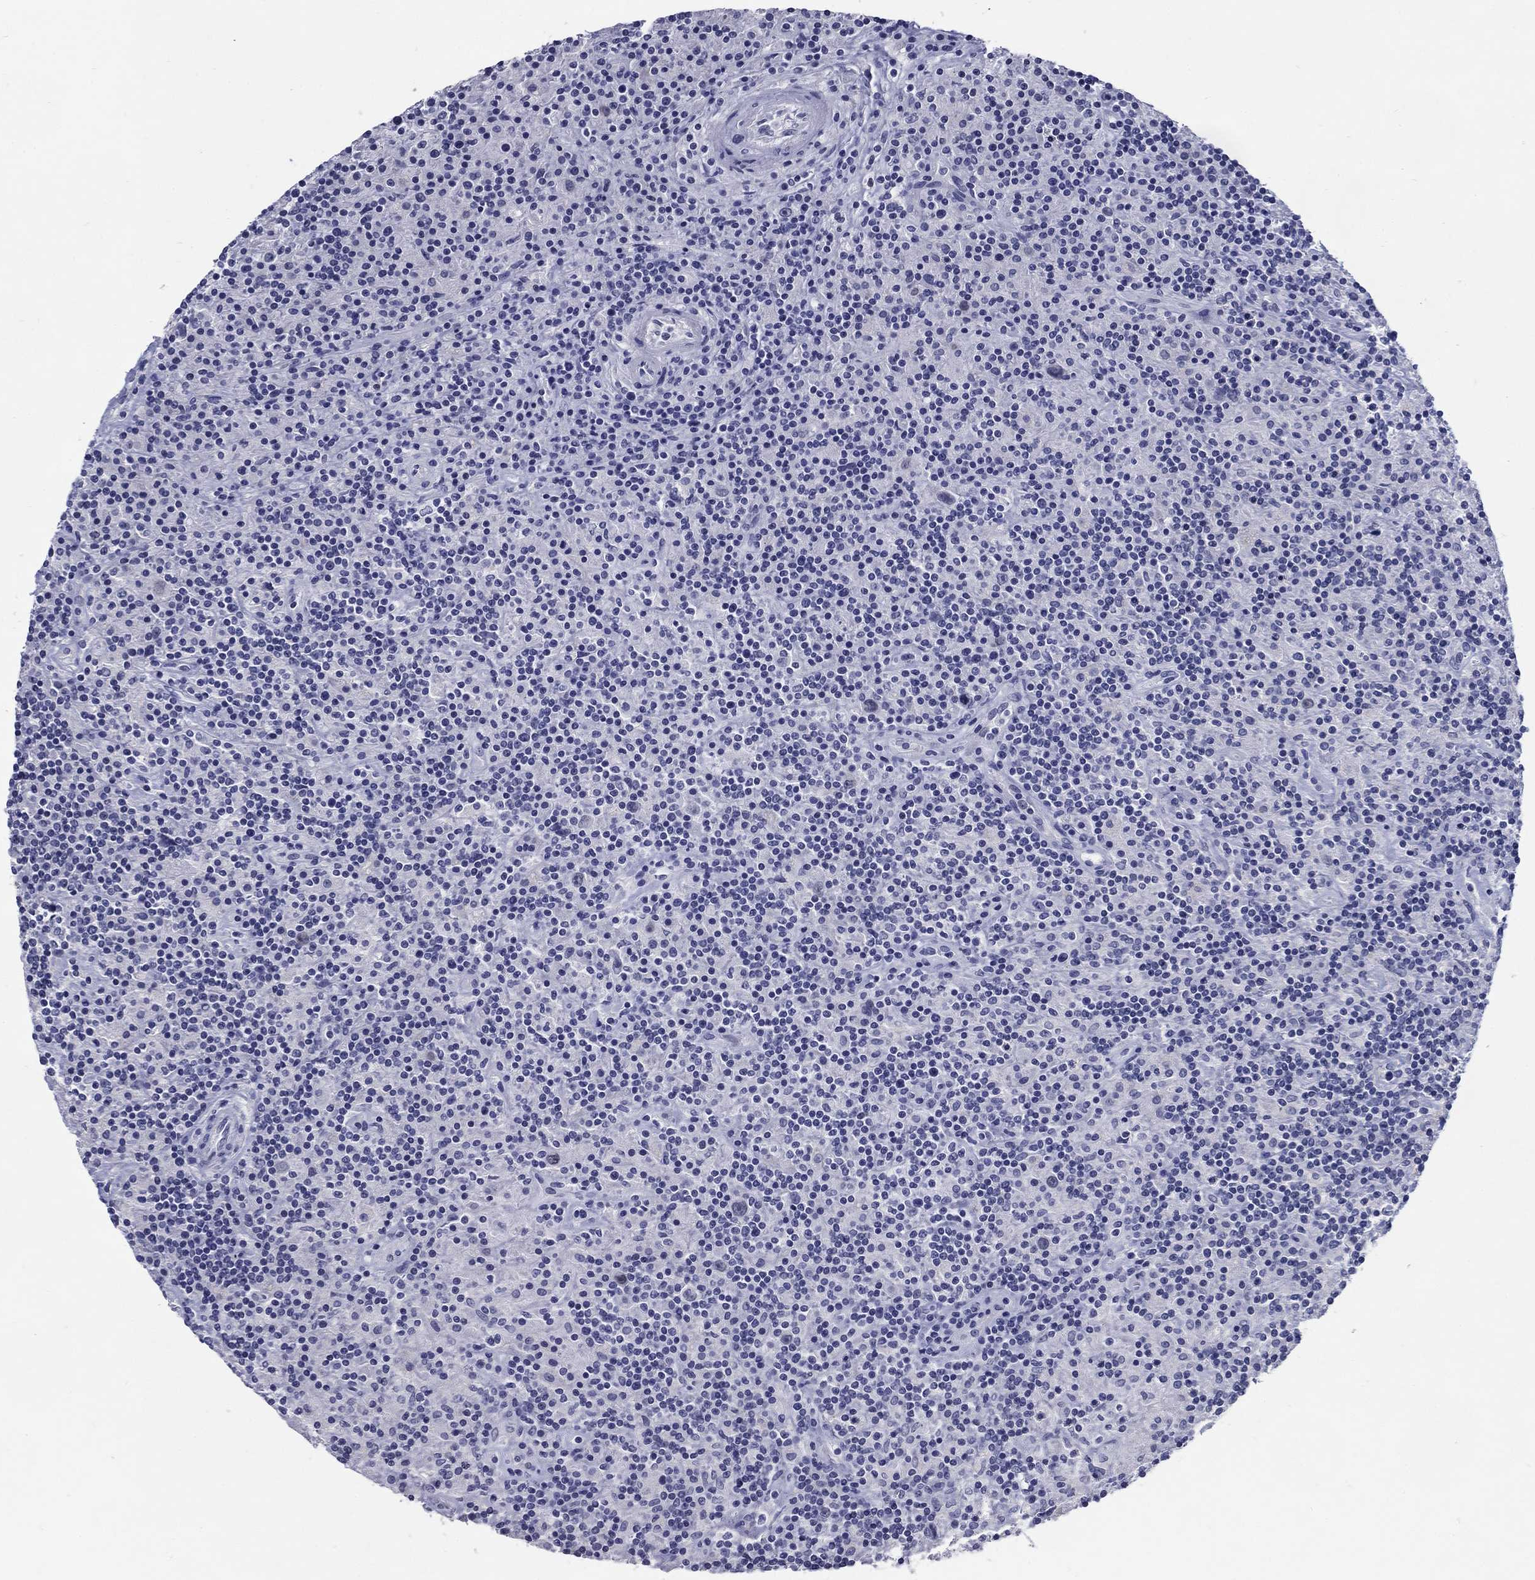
{"staining": {"intensity": "negative", "quantity": "none", "location": "none"}, "tissue": "lymphoma", "cell_type": "Tumor cells", "image_type": "cancer", "snomed": [{"axis": "morphology", "description": "Hodgkin's disease, NOS"}, {"axis": "topography", "description": "Lymph node"}], "caption": "IHC image of human Hodgkin's disease stained for a protein (brown), which reveals no positivity in tumor cells.", "gene": "C4orf19", "patient": {"sex": "male", "age": 70}}